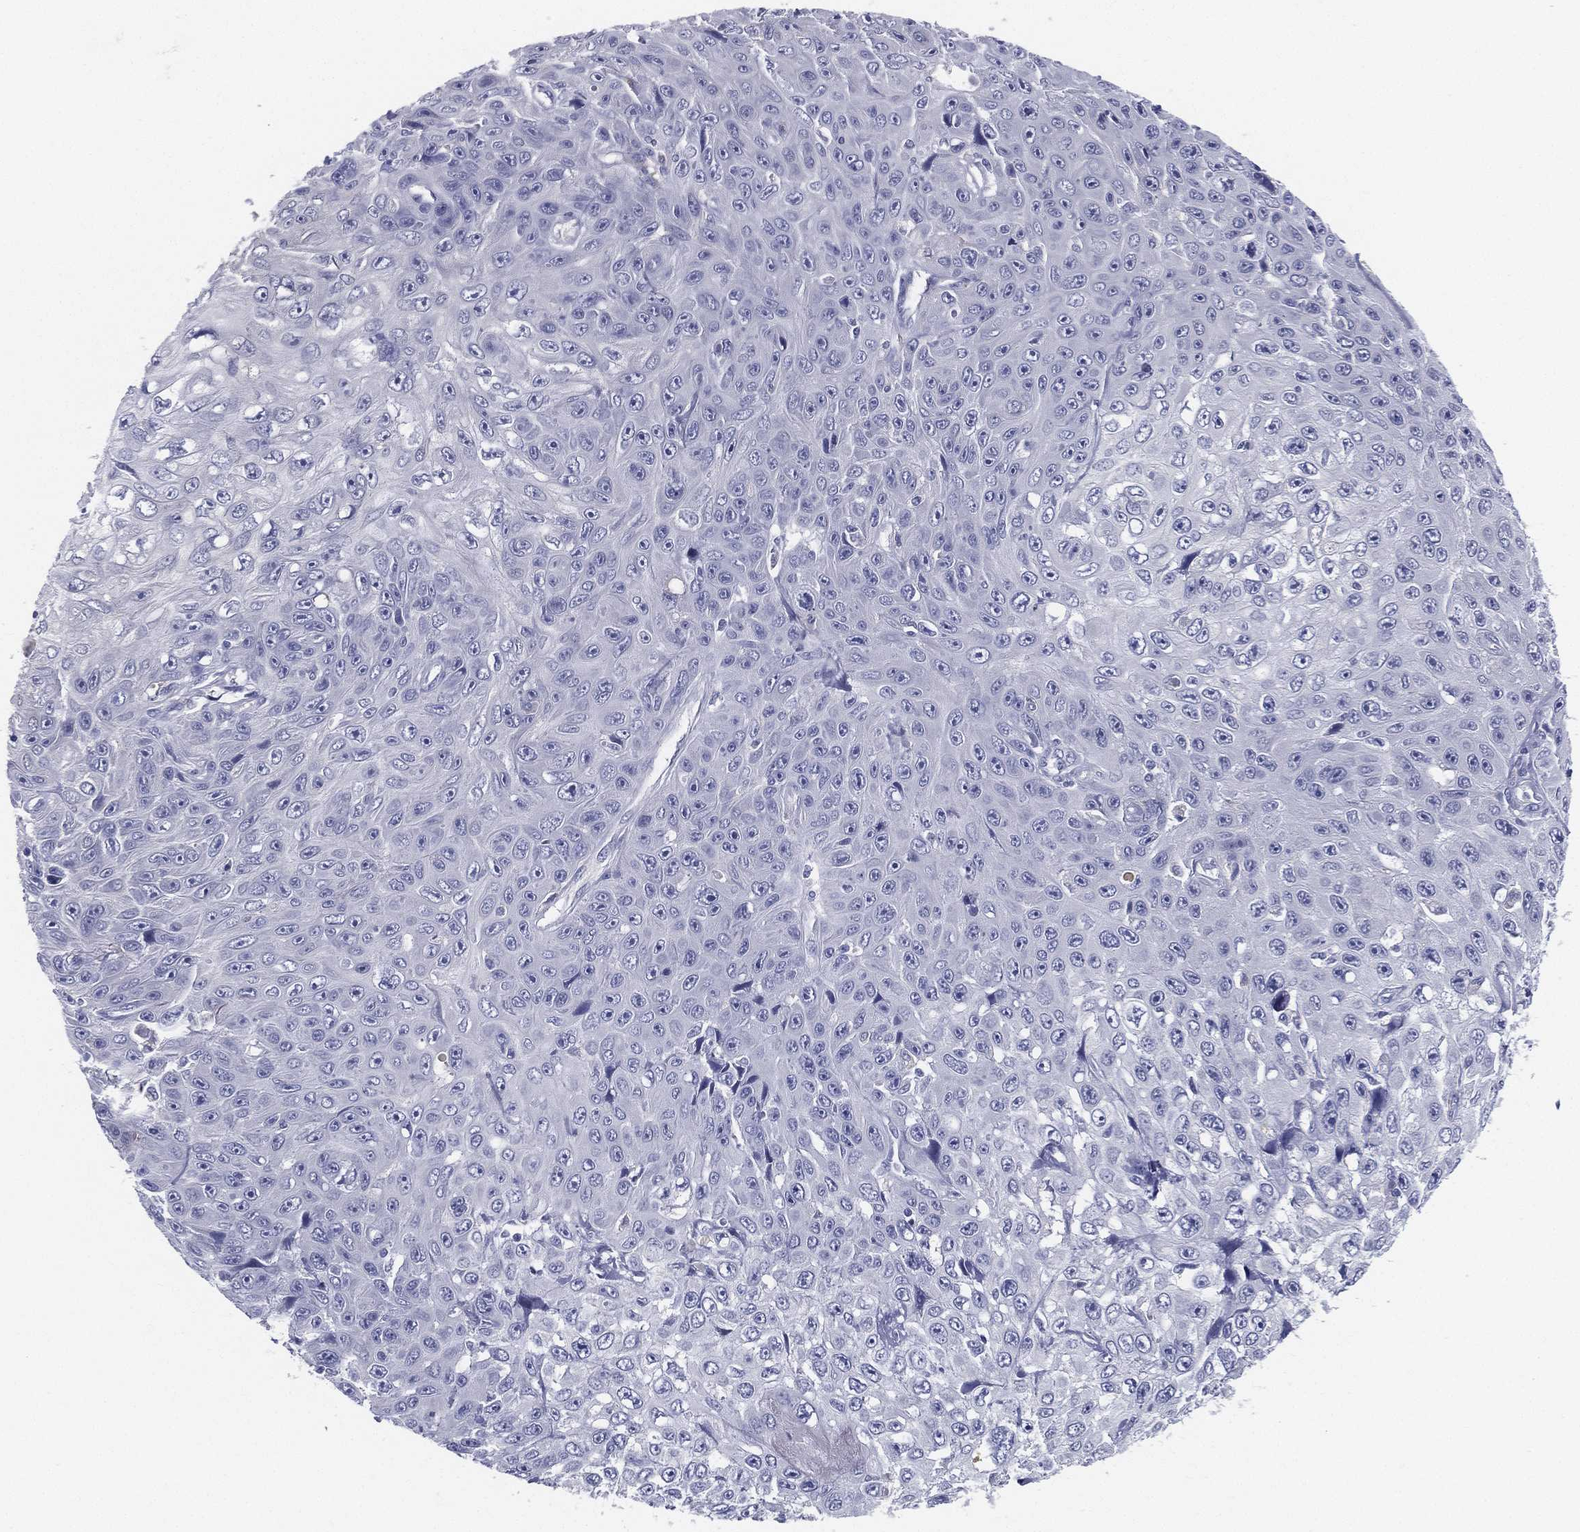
{"staining": {"intensity": "negative", "quantity": "none", "location": "none"}, "tissue": "skin cancer", "cell_type": "Tumor cells", "image_type": "cancer", "snomed": [{"axis": "morphology", "description": "Squamous cell carcinoma, NOS"}, {"axis": "topography", "description": "Skin"}], "caption": "Immunohistochemistry (IHC) of skin cancer reveals no expression in tumor cells. The staining was performed using DAB (3,3'-diaminobenzidine) to visualize the protein expression in brown, while the nuclei were stained in blue with hematoxylin (Magnification: 20x).", "gene": "STS", "patient": {"sex": "male", "age": 82}}